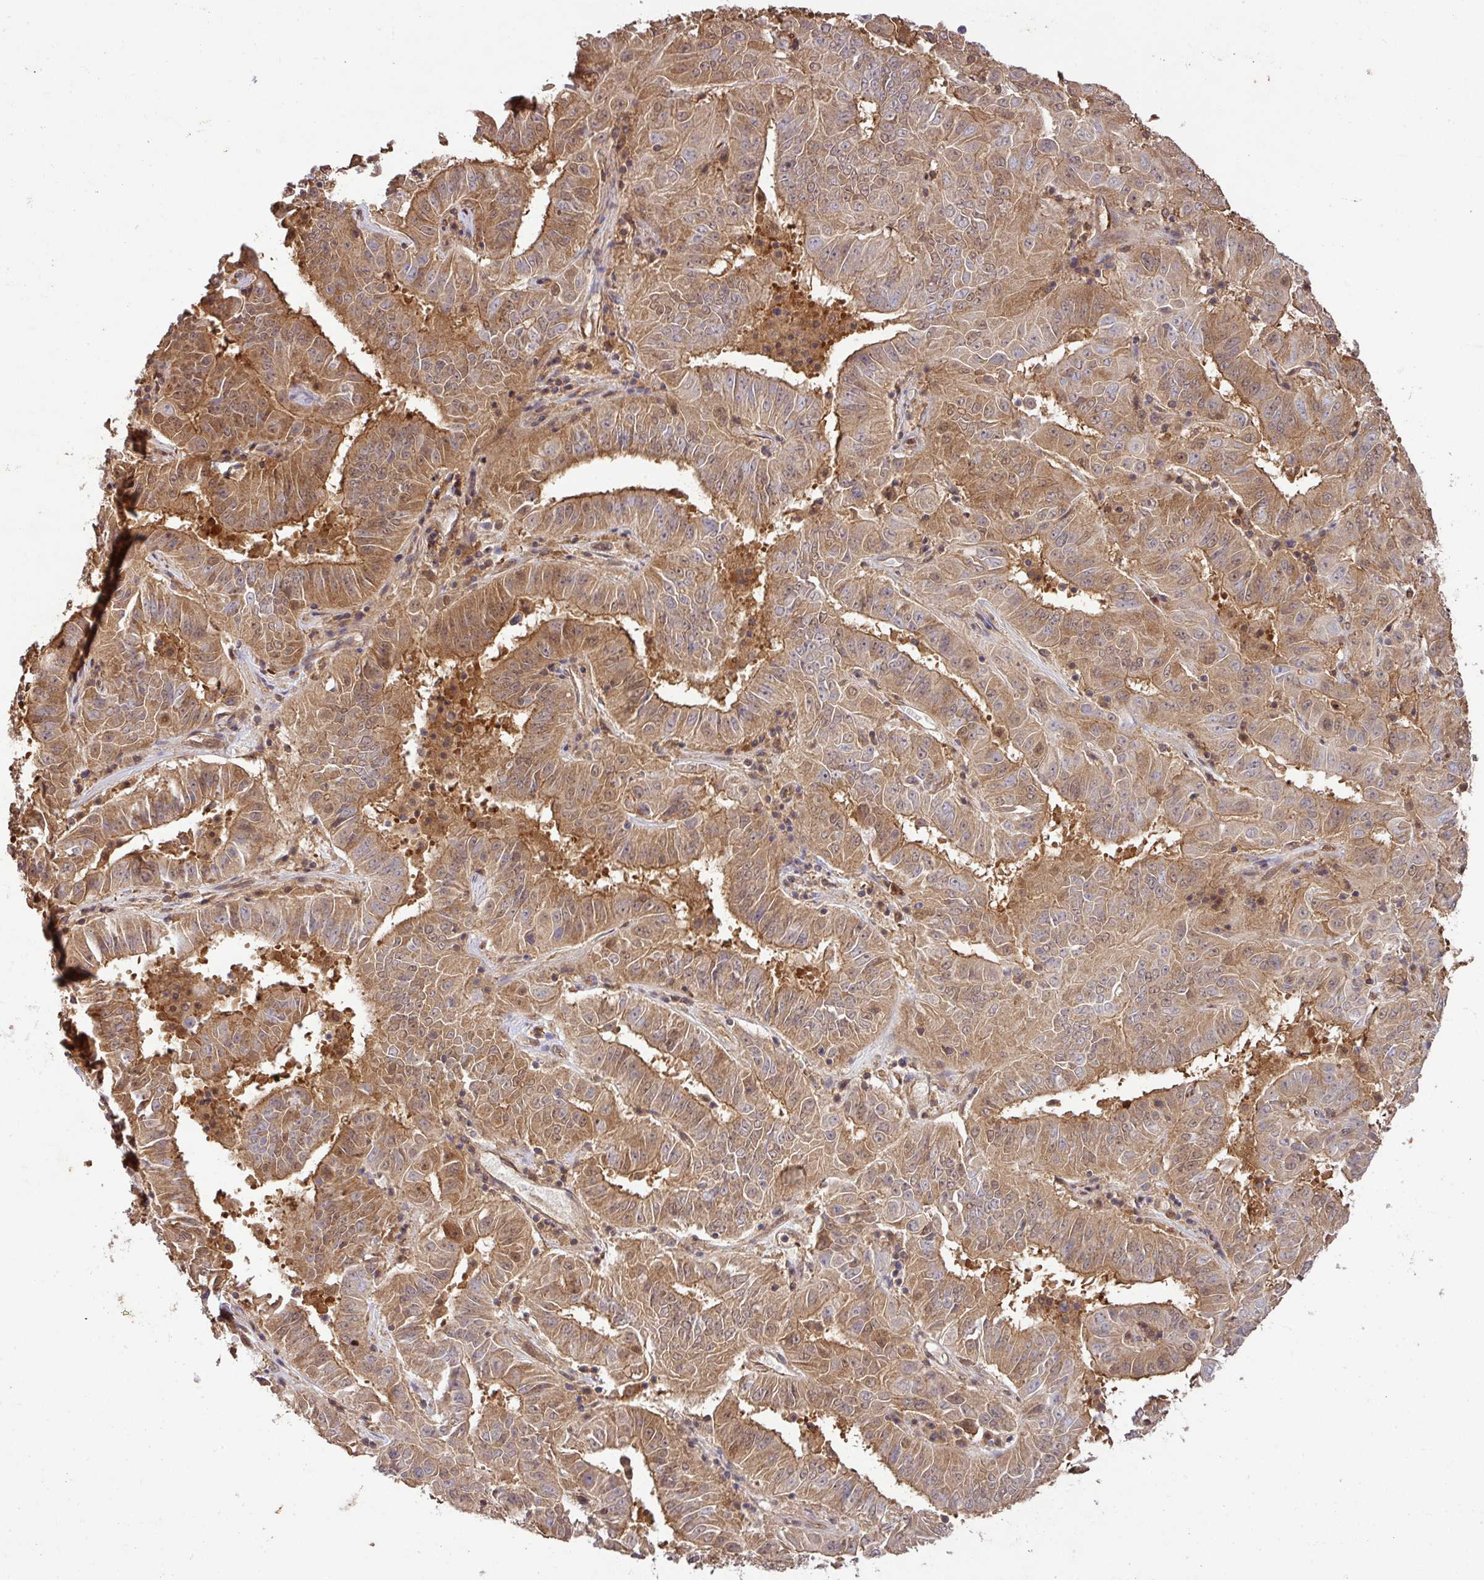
{"staining": {"intensity": "moderate", "quantity": ">75%", "location": "cytoplasmic/membranous,nuclear"}, "tissue": "pancreatic cancer", "cell_type": "Tumor cells", "image_type": "cancer", "snomed": [{"axis": "morphology", "description": "Adenocarcinoma, NOS"}, {"axis": "topography", "description": "Pancreas"}], "caption": "Pancreatic adenocarcinoma tissue shows moderate cytoplasmic/membranous and nuclear staining in approximately >75% of tumor cells", "gene": "GSPT1", "patient": {"sex": "male", "age": 63}}